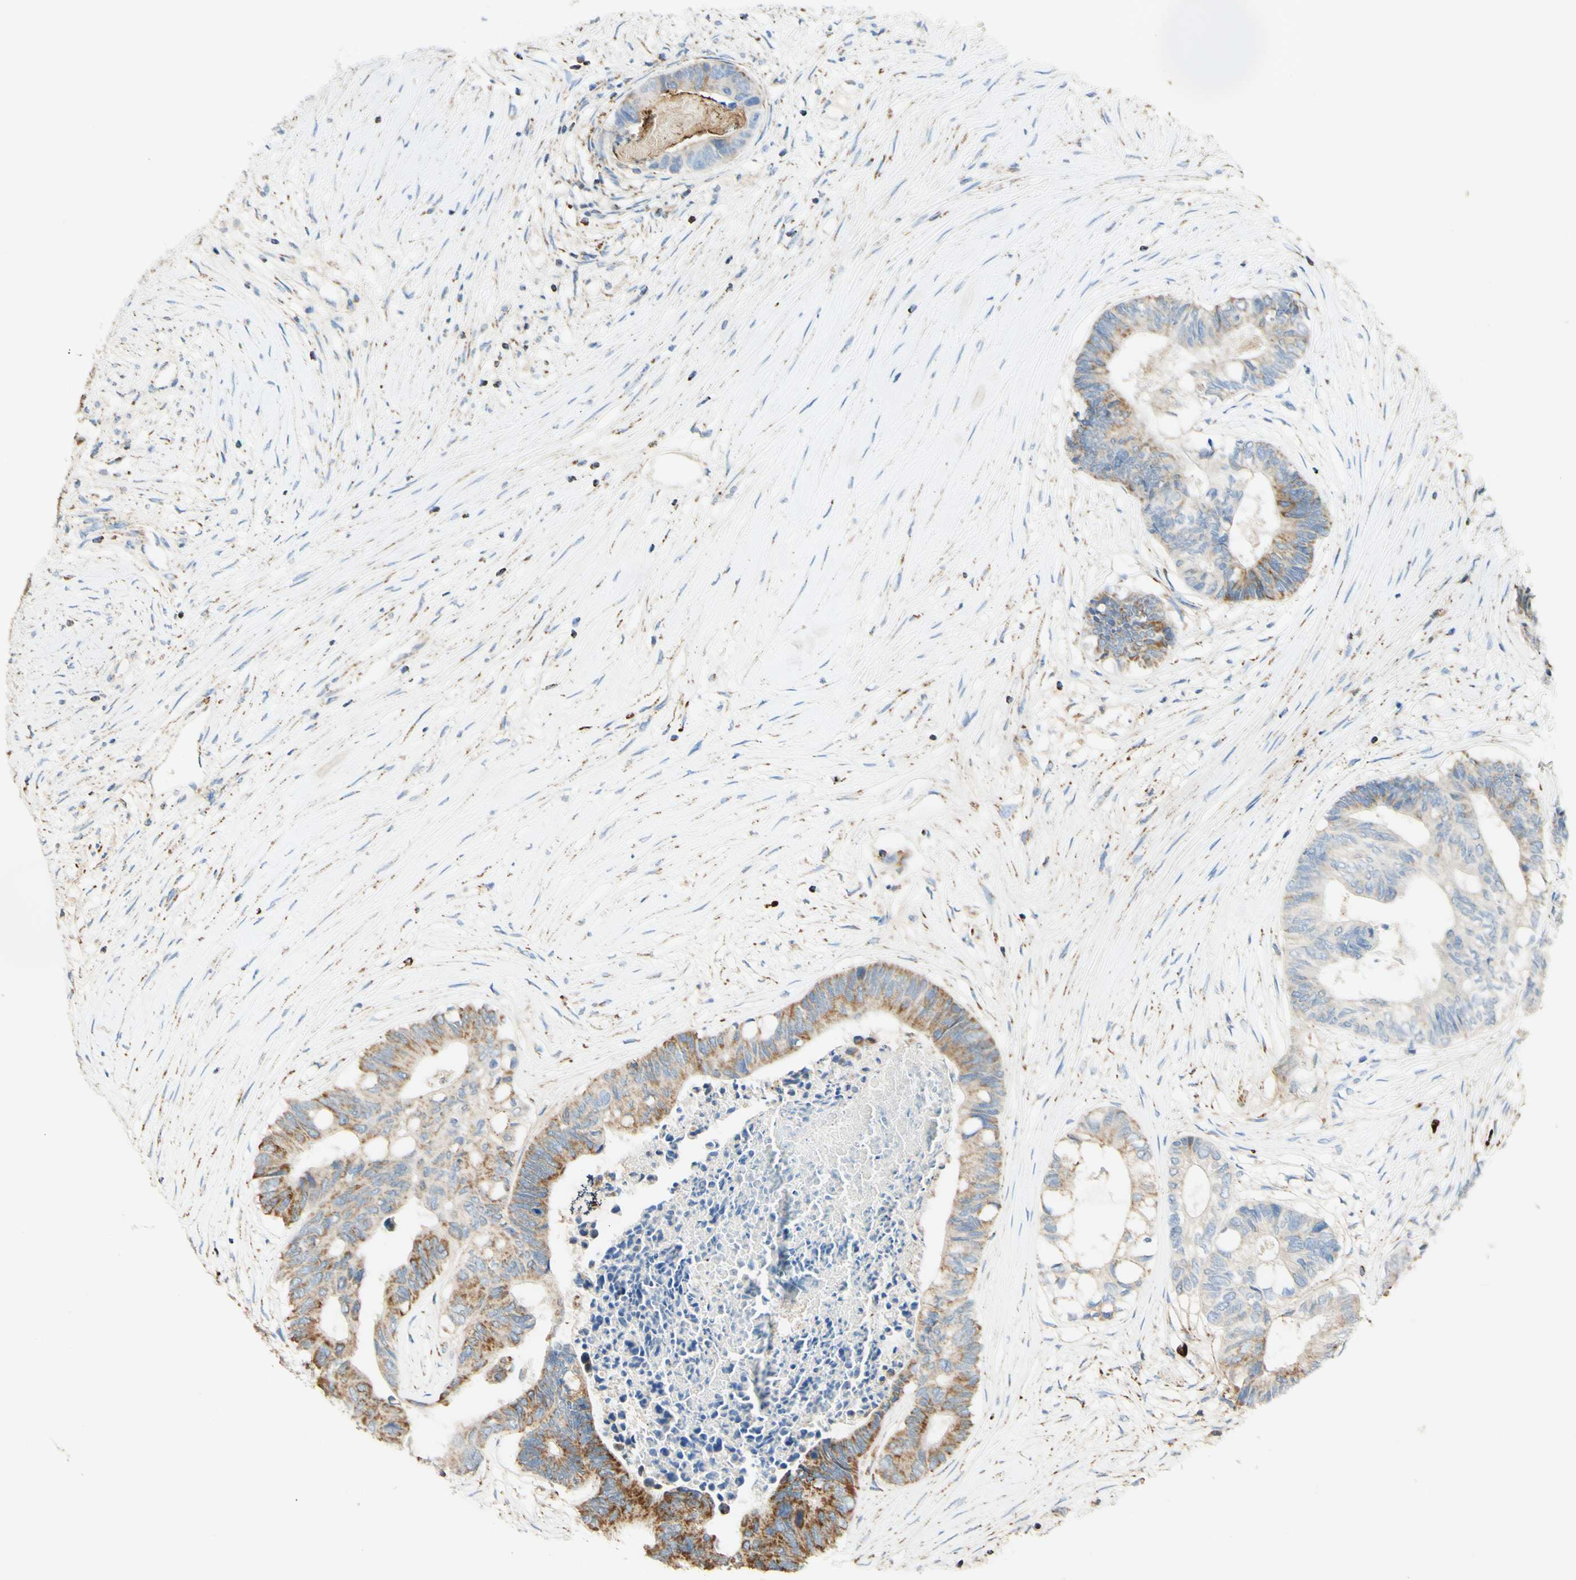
{"staining": {"intensity": "moderate", "quantity": "25%-75%", "location": "cytoplasmic/membranous"}, "tissue": "colorectal cancer", "cell_type": "Tumor cells", "image_type": "cancer", "snomed": [{"axis": "morphology", "description": "Adenocarcinoma, NOS"}, {"axis": "topography", "description": "Rectum"}], "caption": "Tumor cells show moderate cytoplasmic/membranous staining in about 25%-75% of cells in colorectal cancer (adenocarcinoma).", "gene": "OXCT1", "patient": {"sex": "male", "age": 63}}